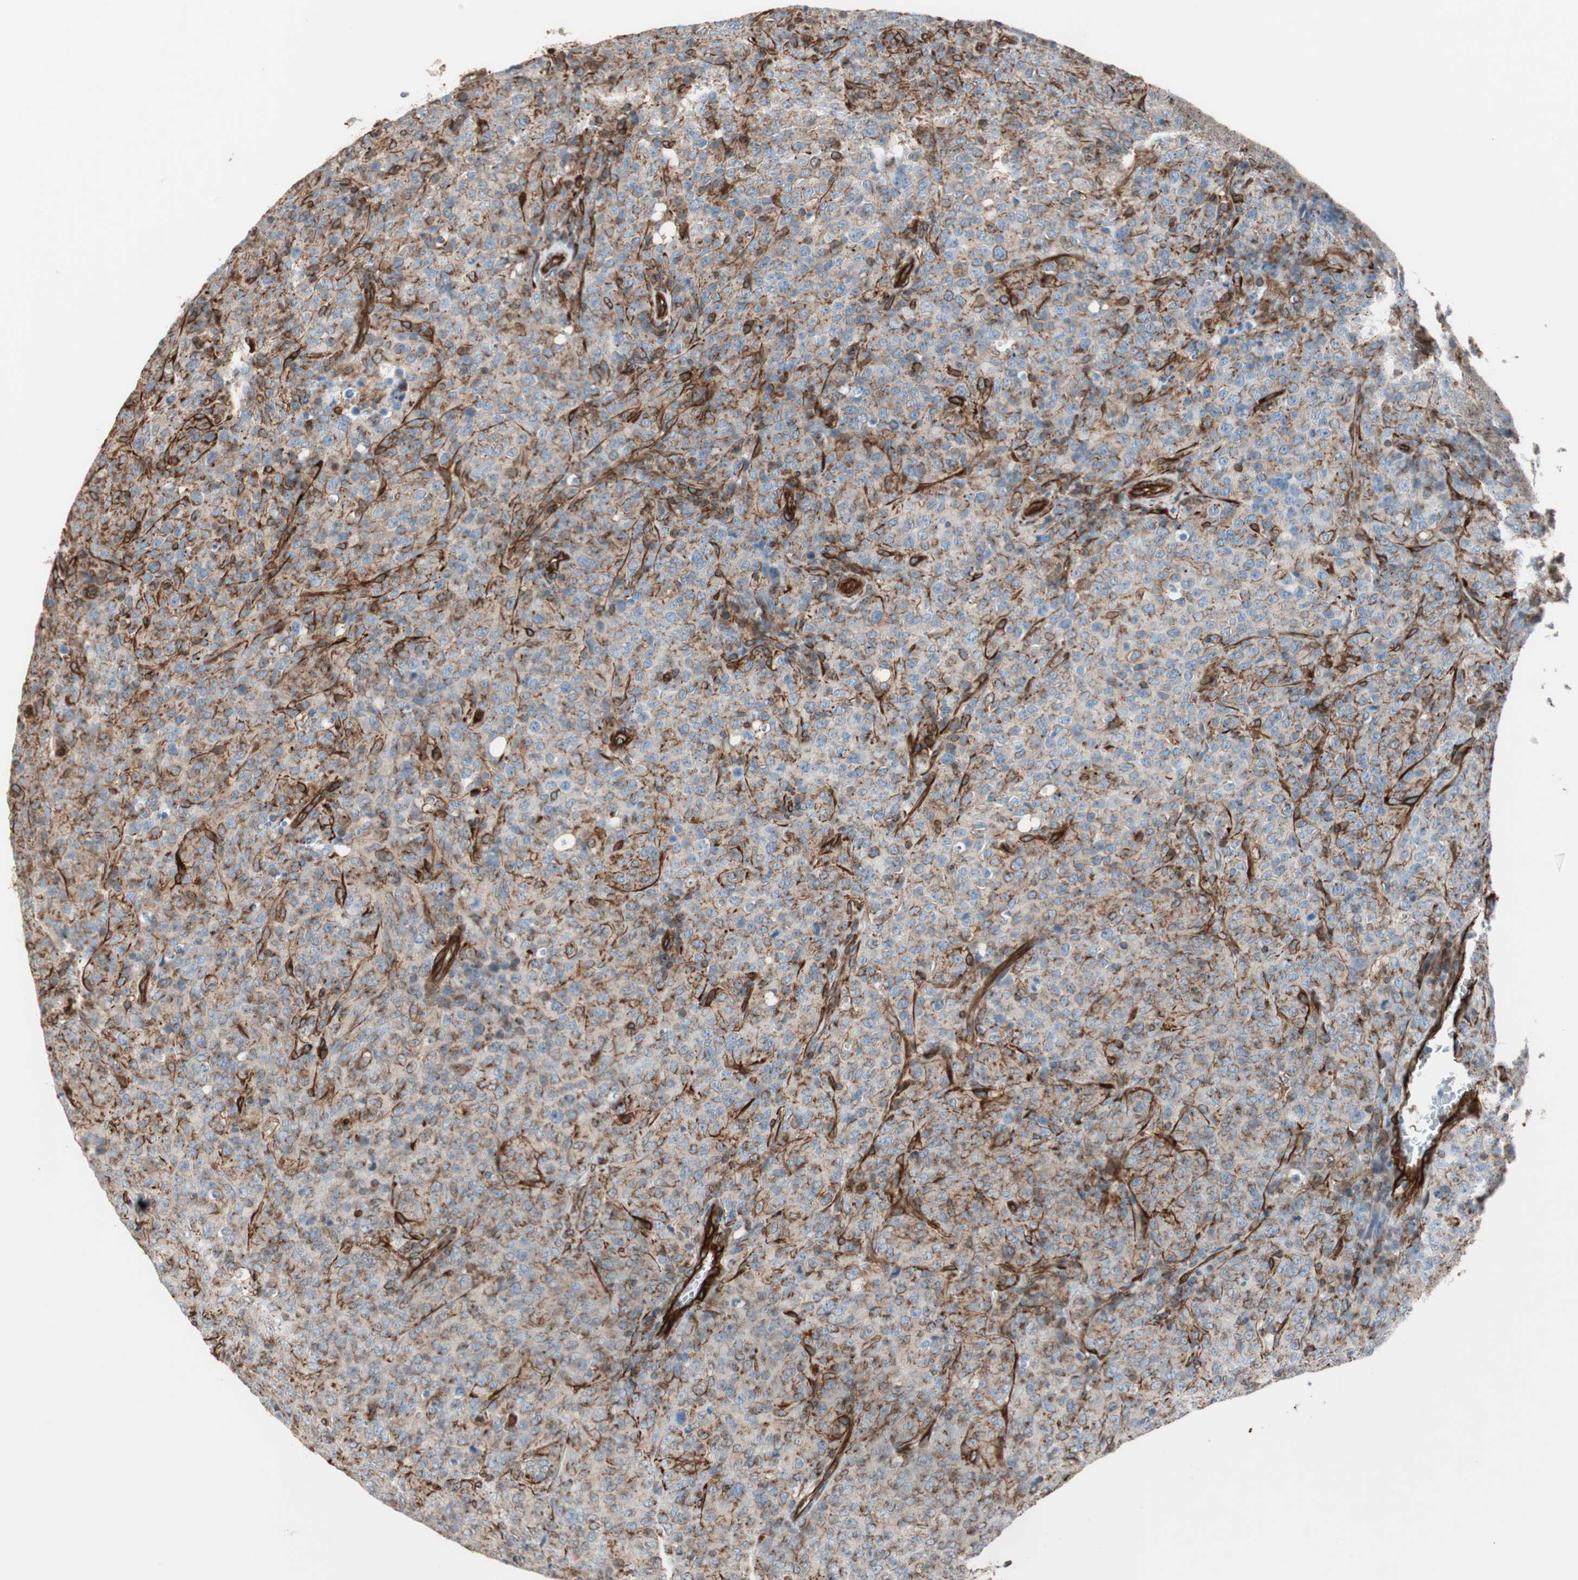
{"staining": {"intensity": "moderate", "quantity": "<25%", "location": "cytoplasmic/membranous"}, "tissue": "lymphoma", "cell_type": "Tumor cells", "image_type": "cancer", "snomed": [{"axis": "morphology", "description": "Malignant lymphoma, non-Hodgkin's type, High grade"}, {"axis": "topography", "description": "Tonsil"}], "caption": "Brown immunohistochemical staining in human lymphoma displays moderate cytoplasmic/membranous expression in approximately <25% of tumor cells.", "gene": "TCTA", "patient": {"sex": "female", "age": 36}}